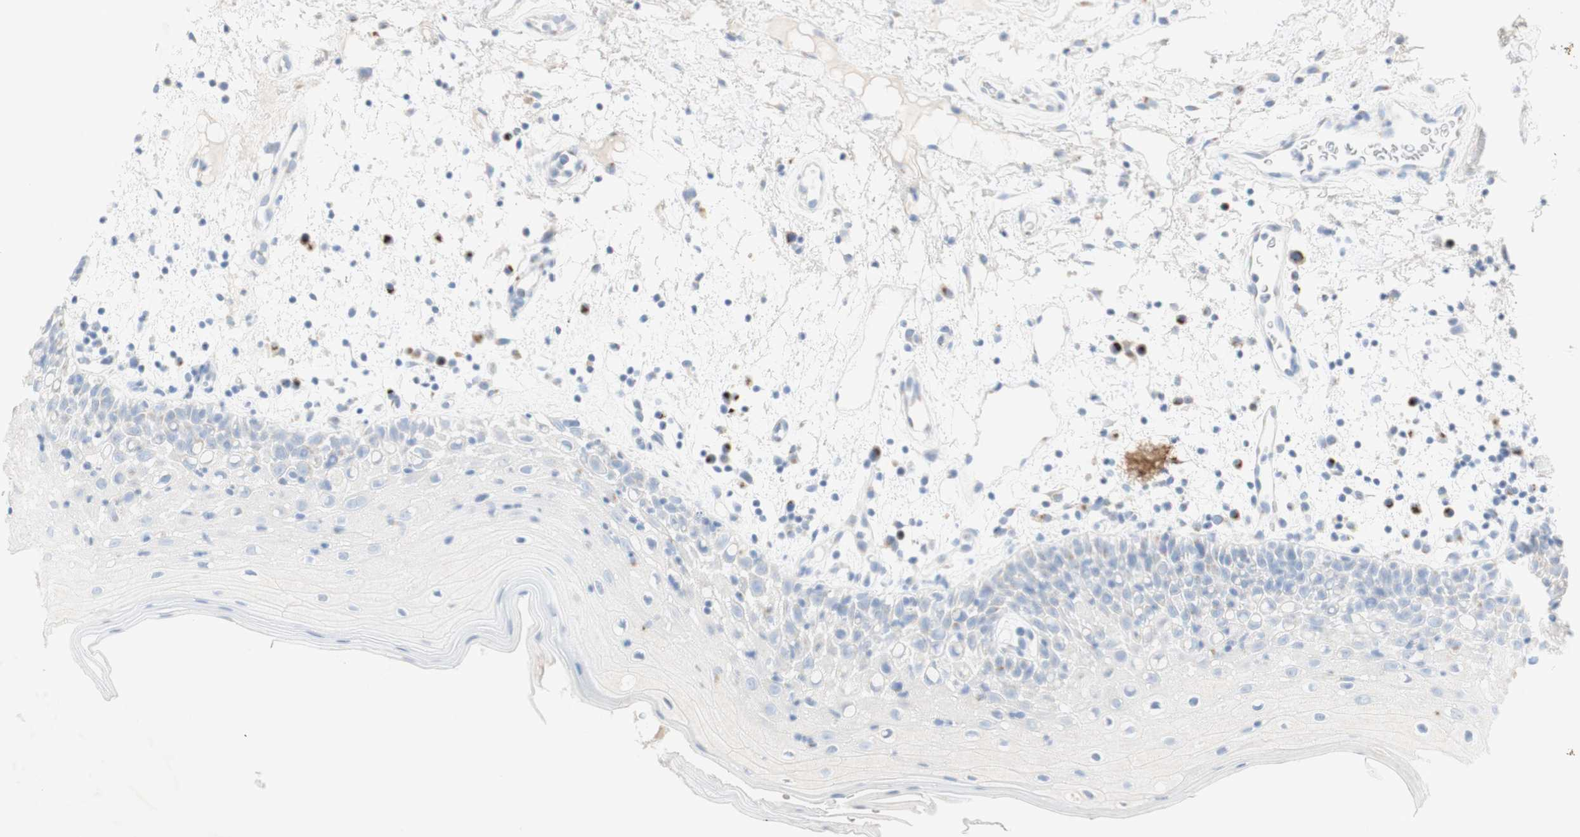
{"staining": {"intensity": "negative", "quantity": "none", "location": "none"}, "tissue": "oral mucosa", "cell_type": "Squamous epithelial cells", "image_type": "normal", "snomed": [{"axis": "morphology", "description": "Normal tissue, NOS"}, {"axis": "morphology", "description": "Squamous cell carcinoma, NOS"}, {"axis": "topography", "description": "Skeletal muscle"}, {"axis": "topography", "description": "Oral tissue"}], "caption": "Immunohistochemistry photomicrograph of normal oral mucosa stained for a protein (brown), which shows no expression in squamous epithelial cells.", "gene": "MANEA", "patient": {"sex": "male", "age": 71}}